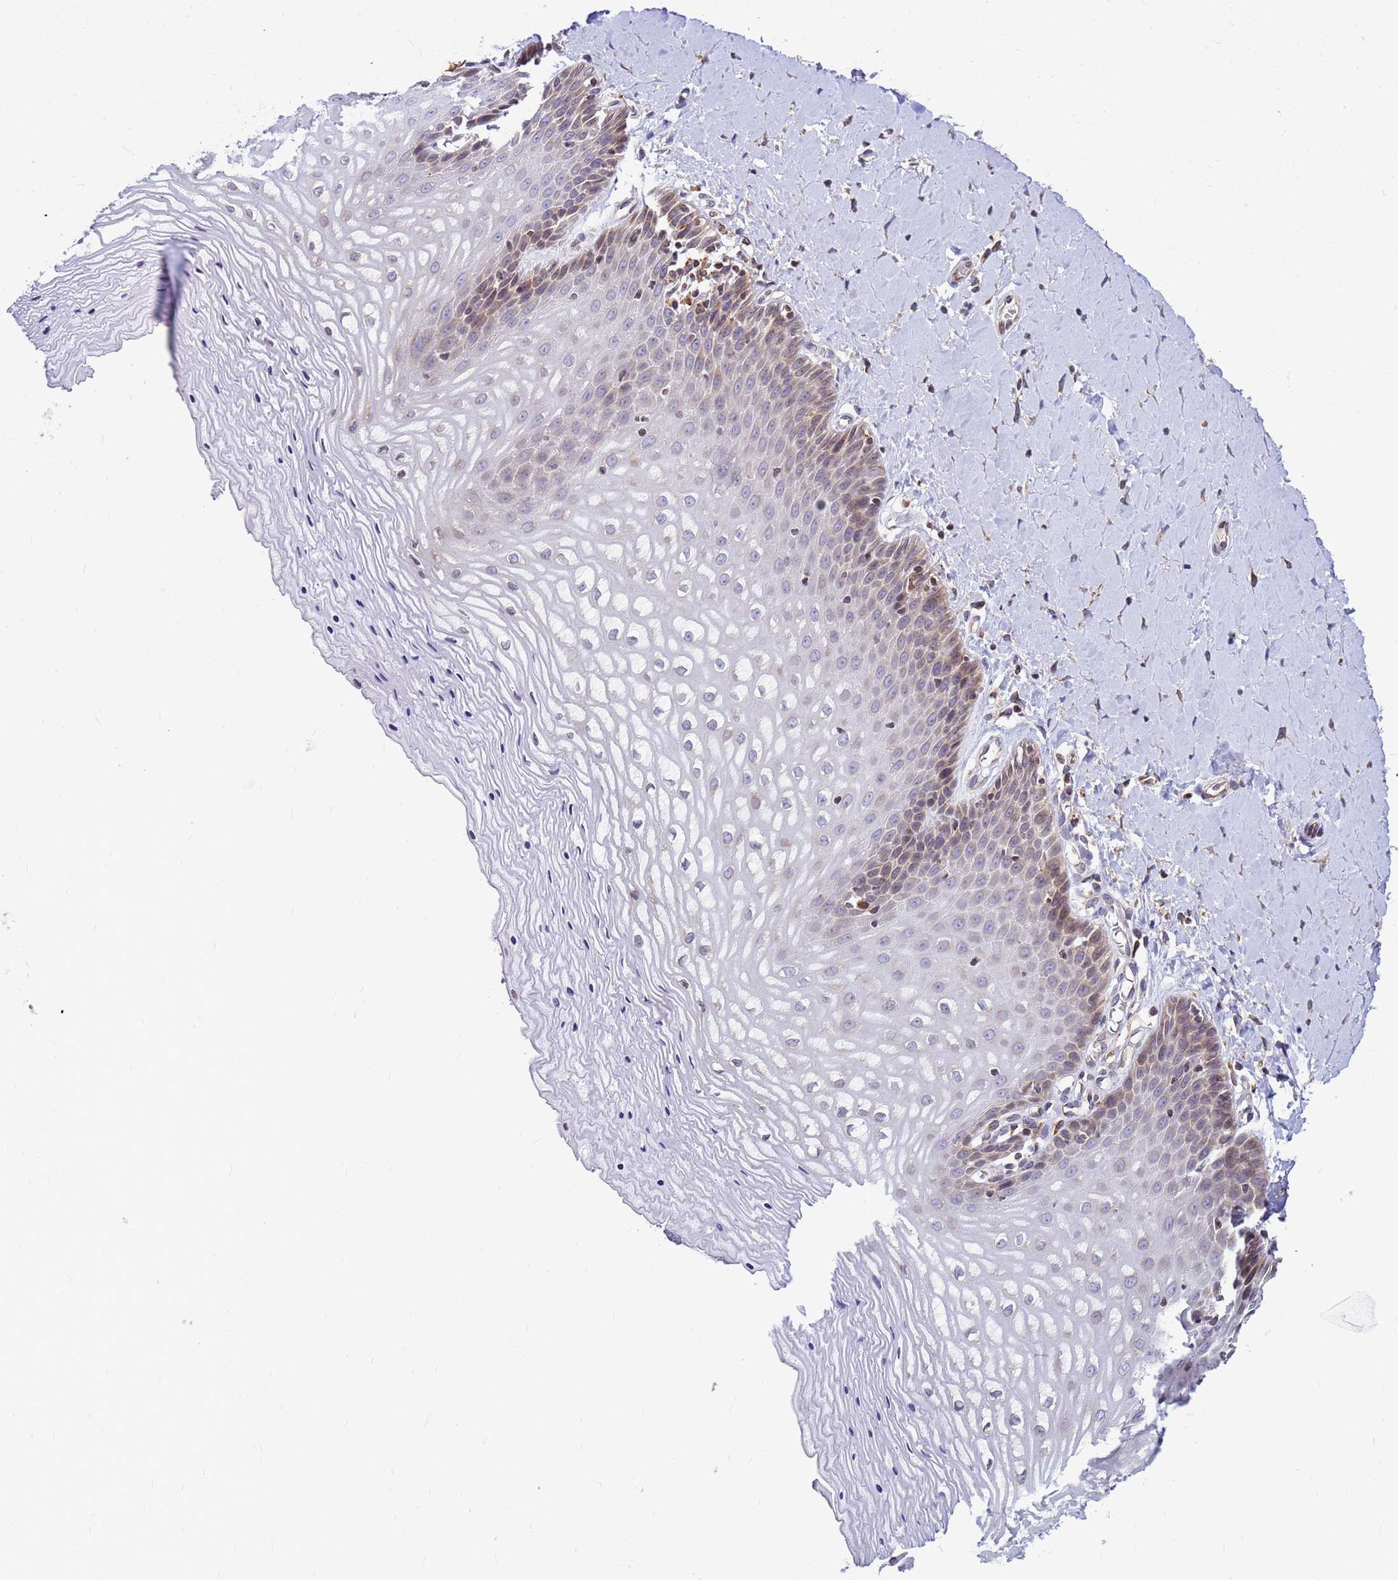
{"staining": {"intensity": "weak", "quantity": "25%-75%", "location": "cytoplasmic/membranous"}, "tissue": "vagina", "cell_type": "Squamous epithelial cells", "image_type": "normal", "snomed": [{"axis": "morphology", "description": "Normal tissue, NOS"}, {"axis": "topography", "description": "Vagina"}], "caption": "Immunohistochemical staining of benign vagina exhibits weak cytoplasmic/membranous protein expression in about 25%-75% of squamous epithelial cells.", "gene": "SSR4", "patient": {"sex": "female", "age": 65}}